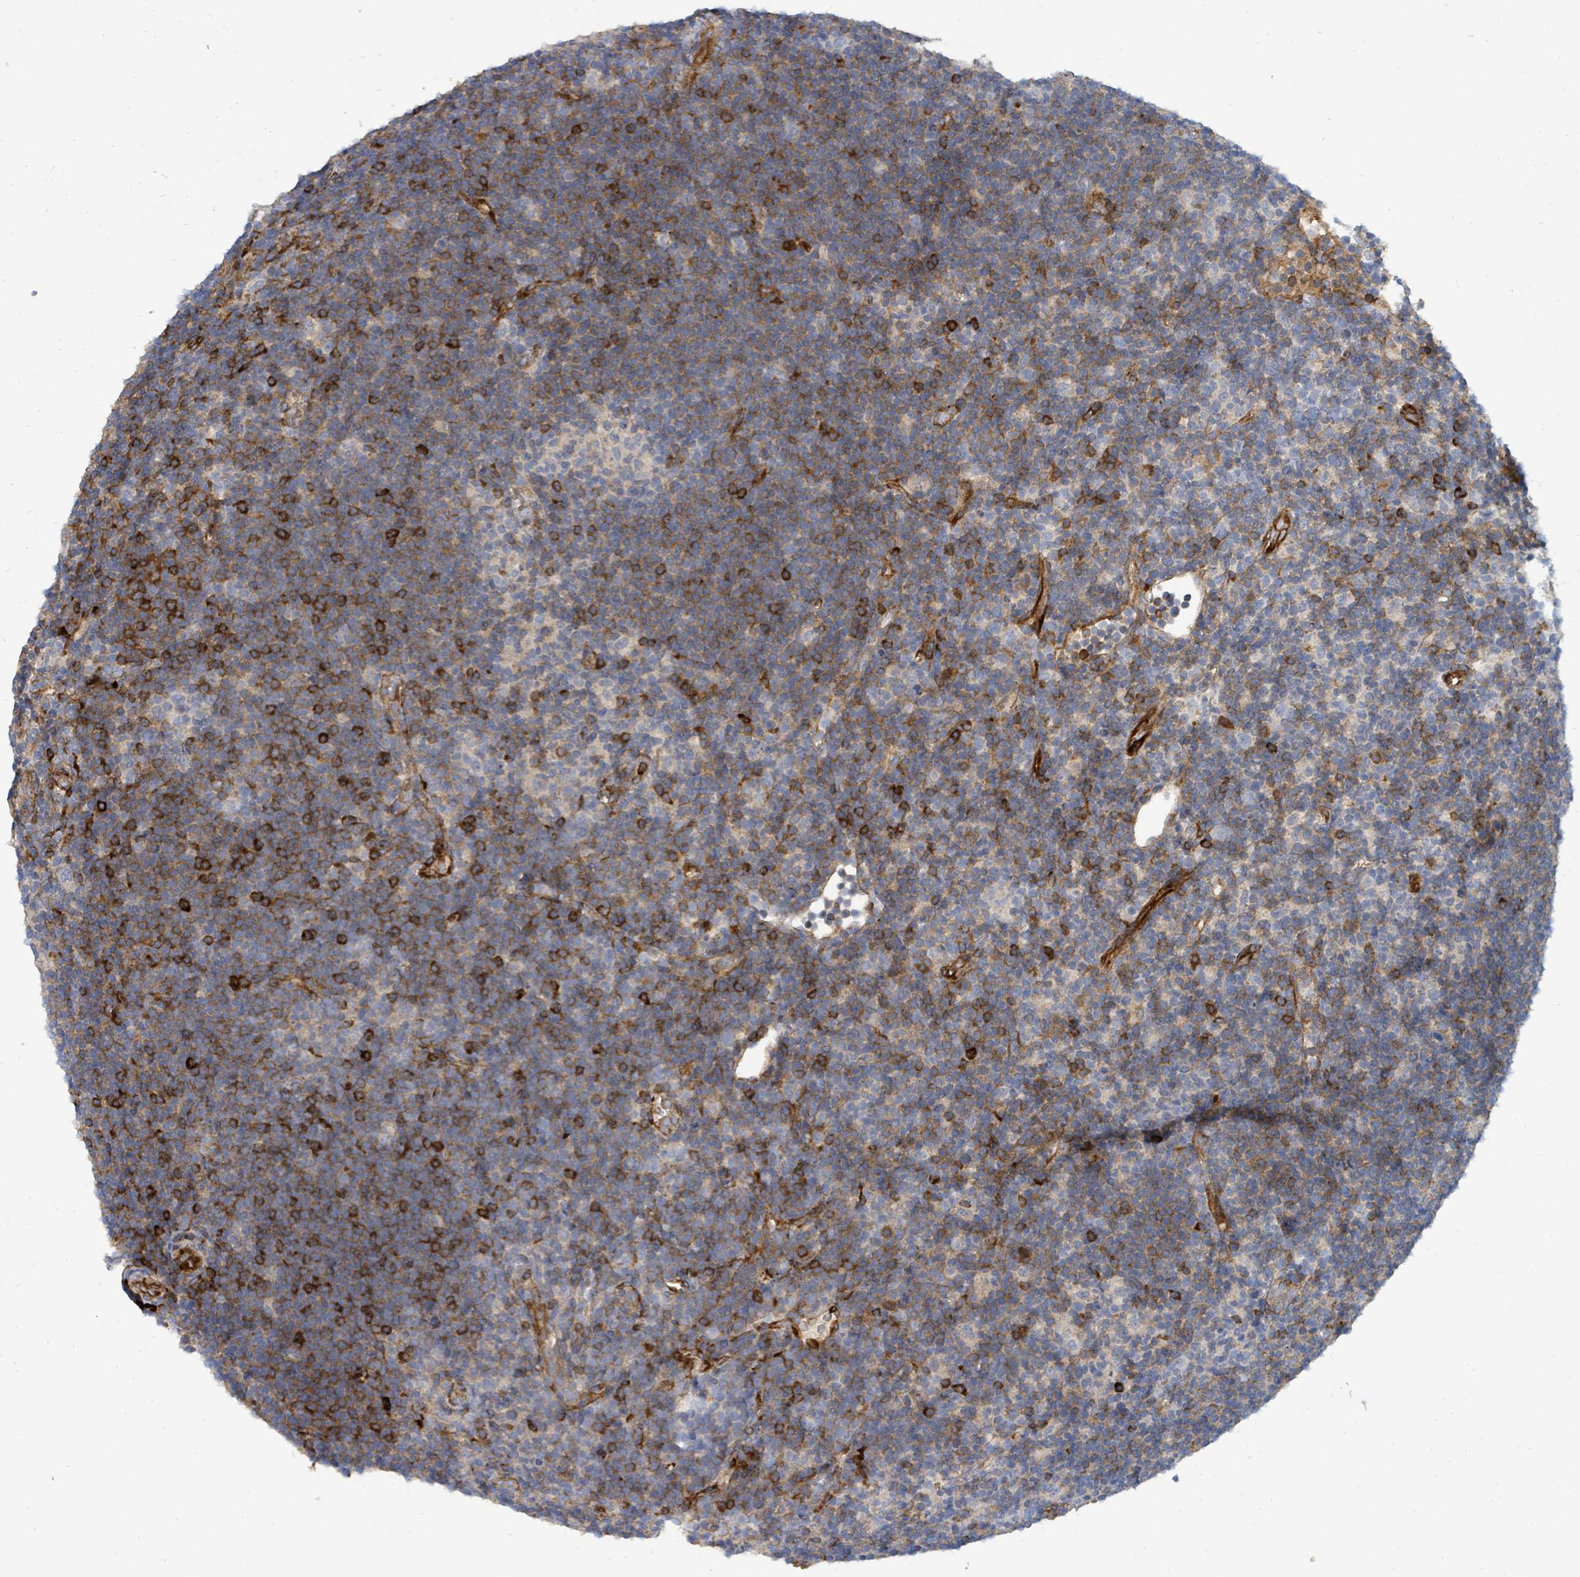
{"staining": {"intensity": "negative", "quantity": "none", "location": "none"}, "tissue": "lymphoma", "cell_type": "Tumor cells", "image_type": "cancer", "snomed": [{"axis": "morphology", "description": "Hodgkin's disease, NOS"}, {"axis": "topography", "description": "Lymph node"}], "caption": "An immunohistochemistry histopathology image of Hodgkin's disease is shown. There is no staining in tumor cells of Hodgkin's disease. Nuclei are stained in blue.", "gene": "IFIT1", "patient": {"sex": "female", "age": 57}}